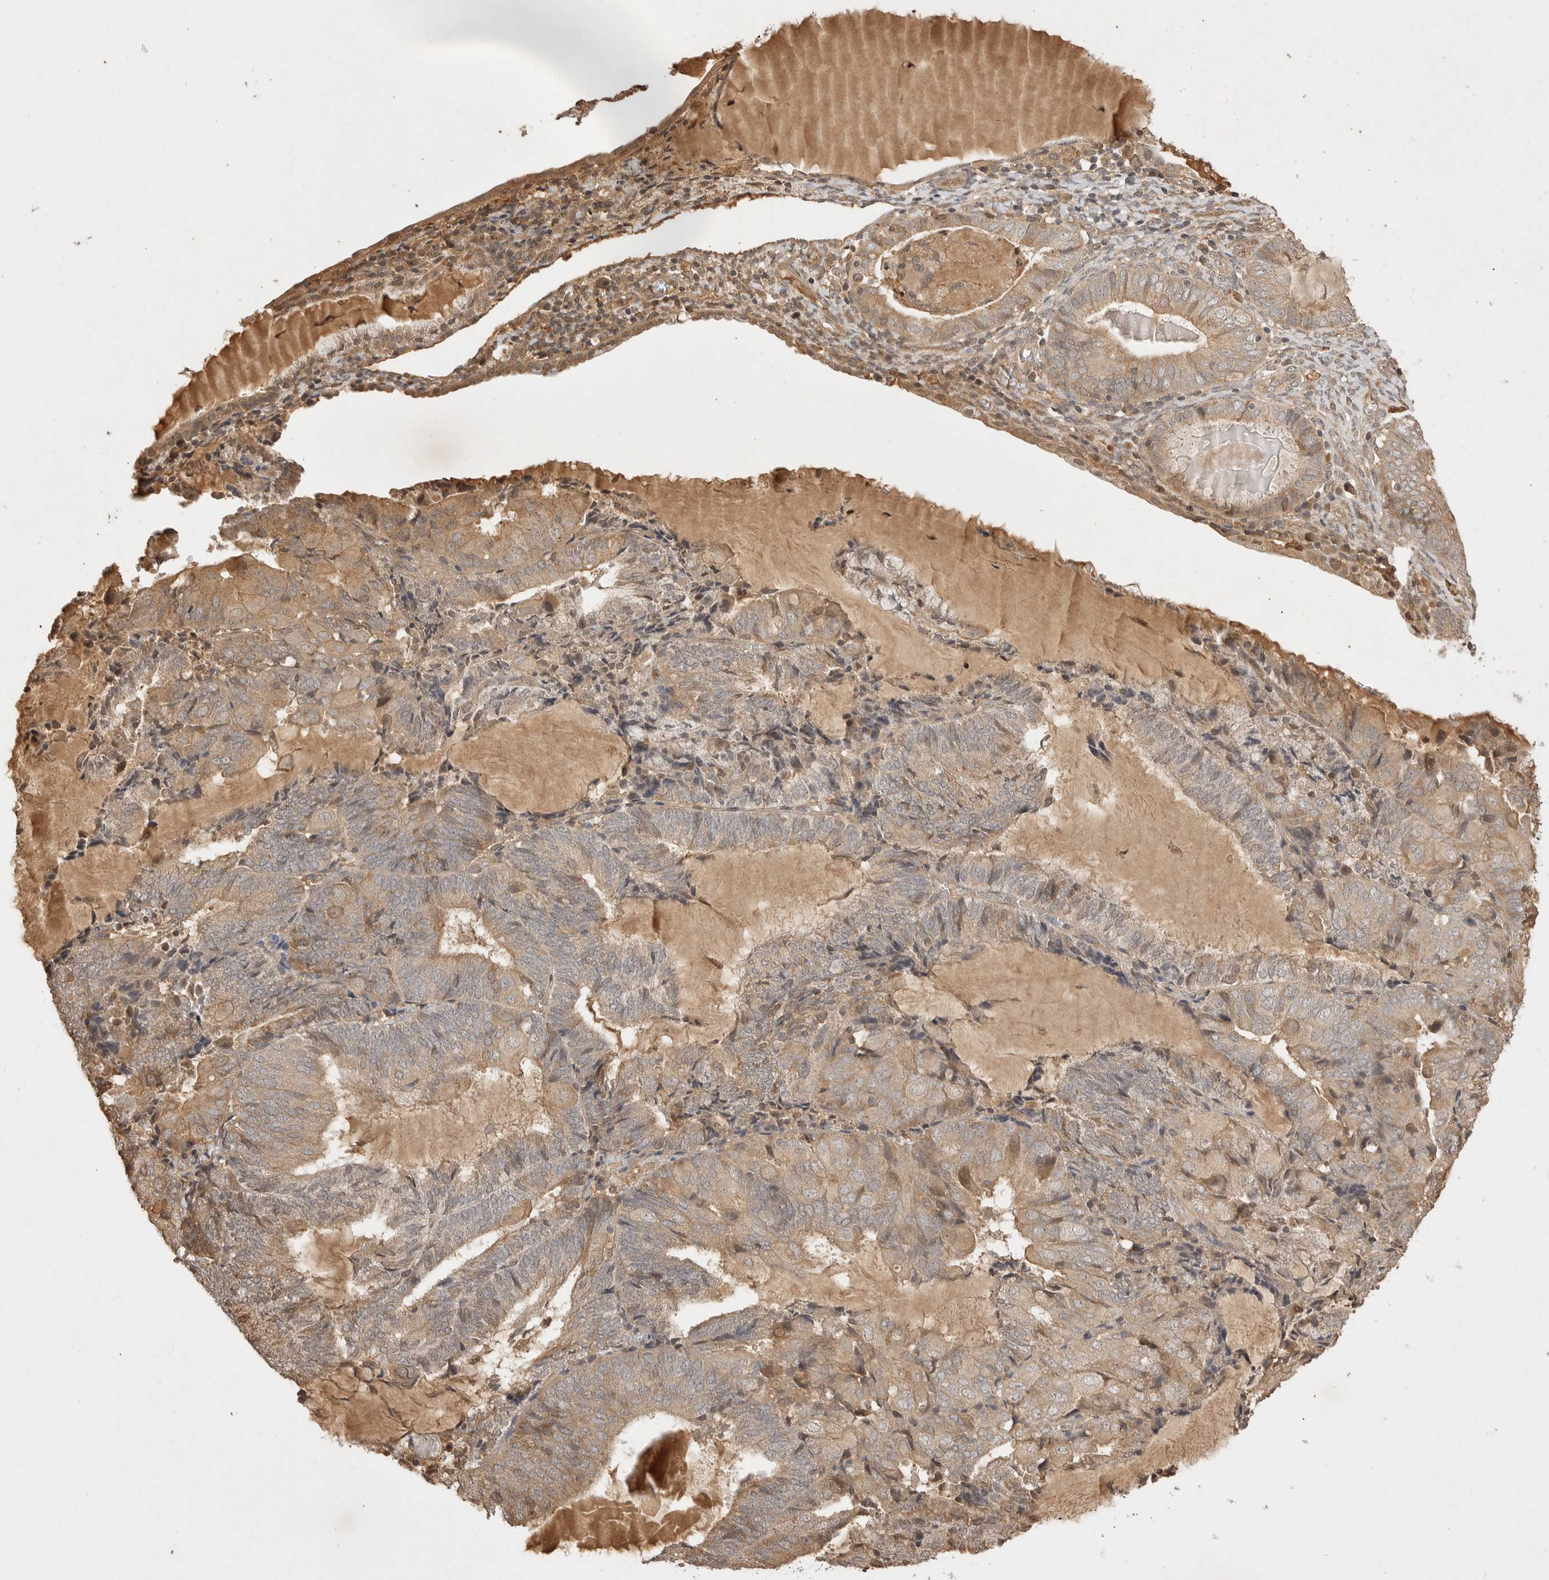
{"staining": {"intensity": "weak", "quantity": ">75%", "location": "cytoplasmic/membranous"}, "tissue": "endometrial cancer", "cell_type": "Tumor cells", "image_type": "cancer", "snomed": [{"axis": "morphology", "description": "Adenocarcinoma, NOS"}, {"axis": "topography", "description": "Endometrium"}], "caption": "This histopathology image shows IHC staining of endometrial cancer (adenocarcinoma), with low weak cytoplasmic/membranous positivity in about >75% of tumor cells.", "gene": "PRMT3", "patient": {"sex": "female", "age": 81}}